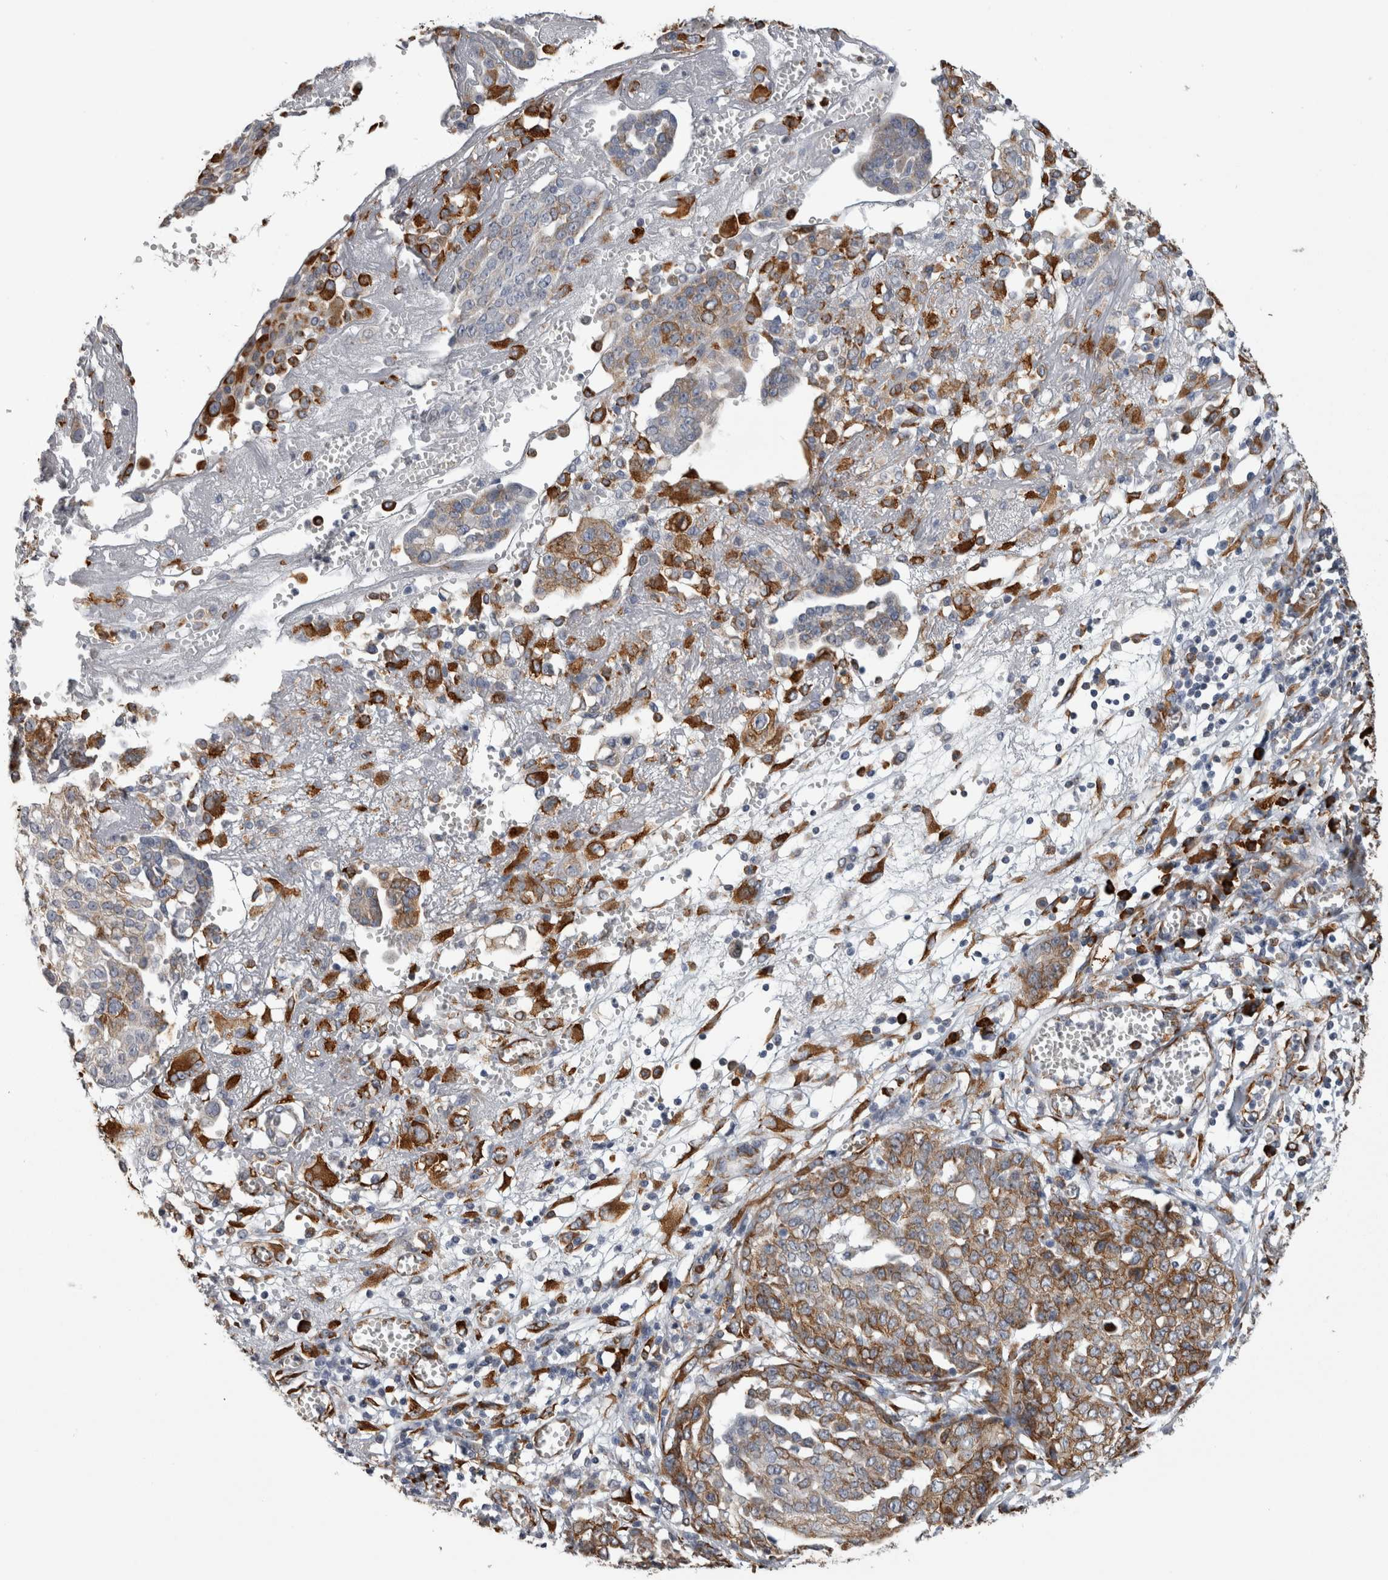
{"staining": {"intensity": "strong", "quantity": ">75%", "location": "cytoplasmic/membranous"}, "tissue": "ovarian cancer", "cell_type": "Tumor cells", "image_type": "cancer", "snomed": [{"axis": "morphology", "description": "Cystadenocarcinoma, serous, NOS"}, {"axis": "topography", "description": "Soft tissue"}, {"axis": "topography", "description": "Ovary"}], "caption": "Serous cystadenocarcinoma (ovarian) tissue reveals strong cytoplasmic/membranous positivity in approximately >75% of tumor cells, visualized by immunohistochemistry.", "gene": "FHIP2B", "patient": {"sex": "female", "age": 57}}